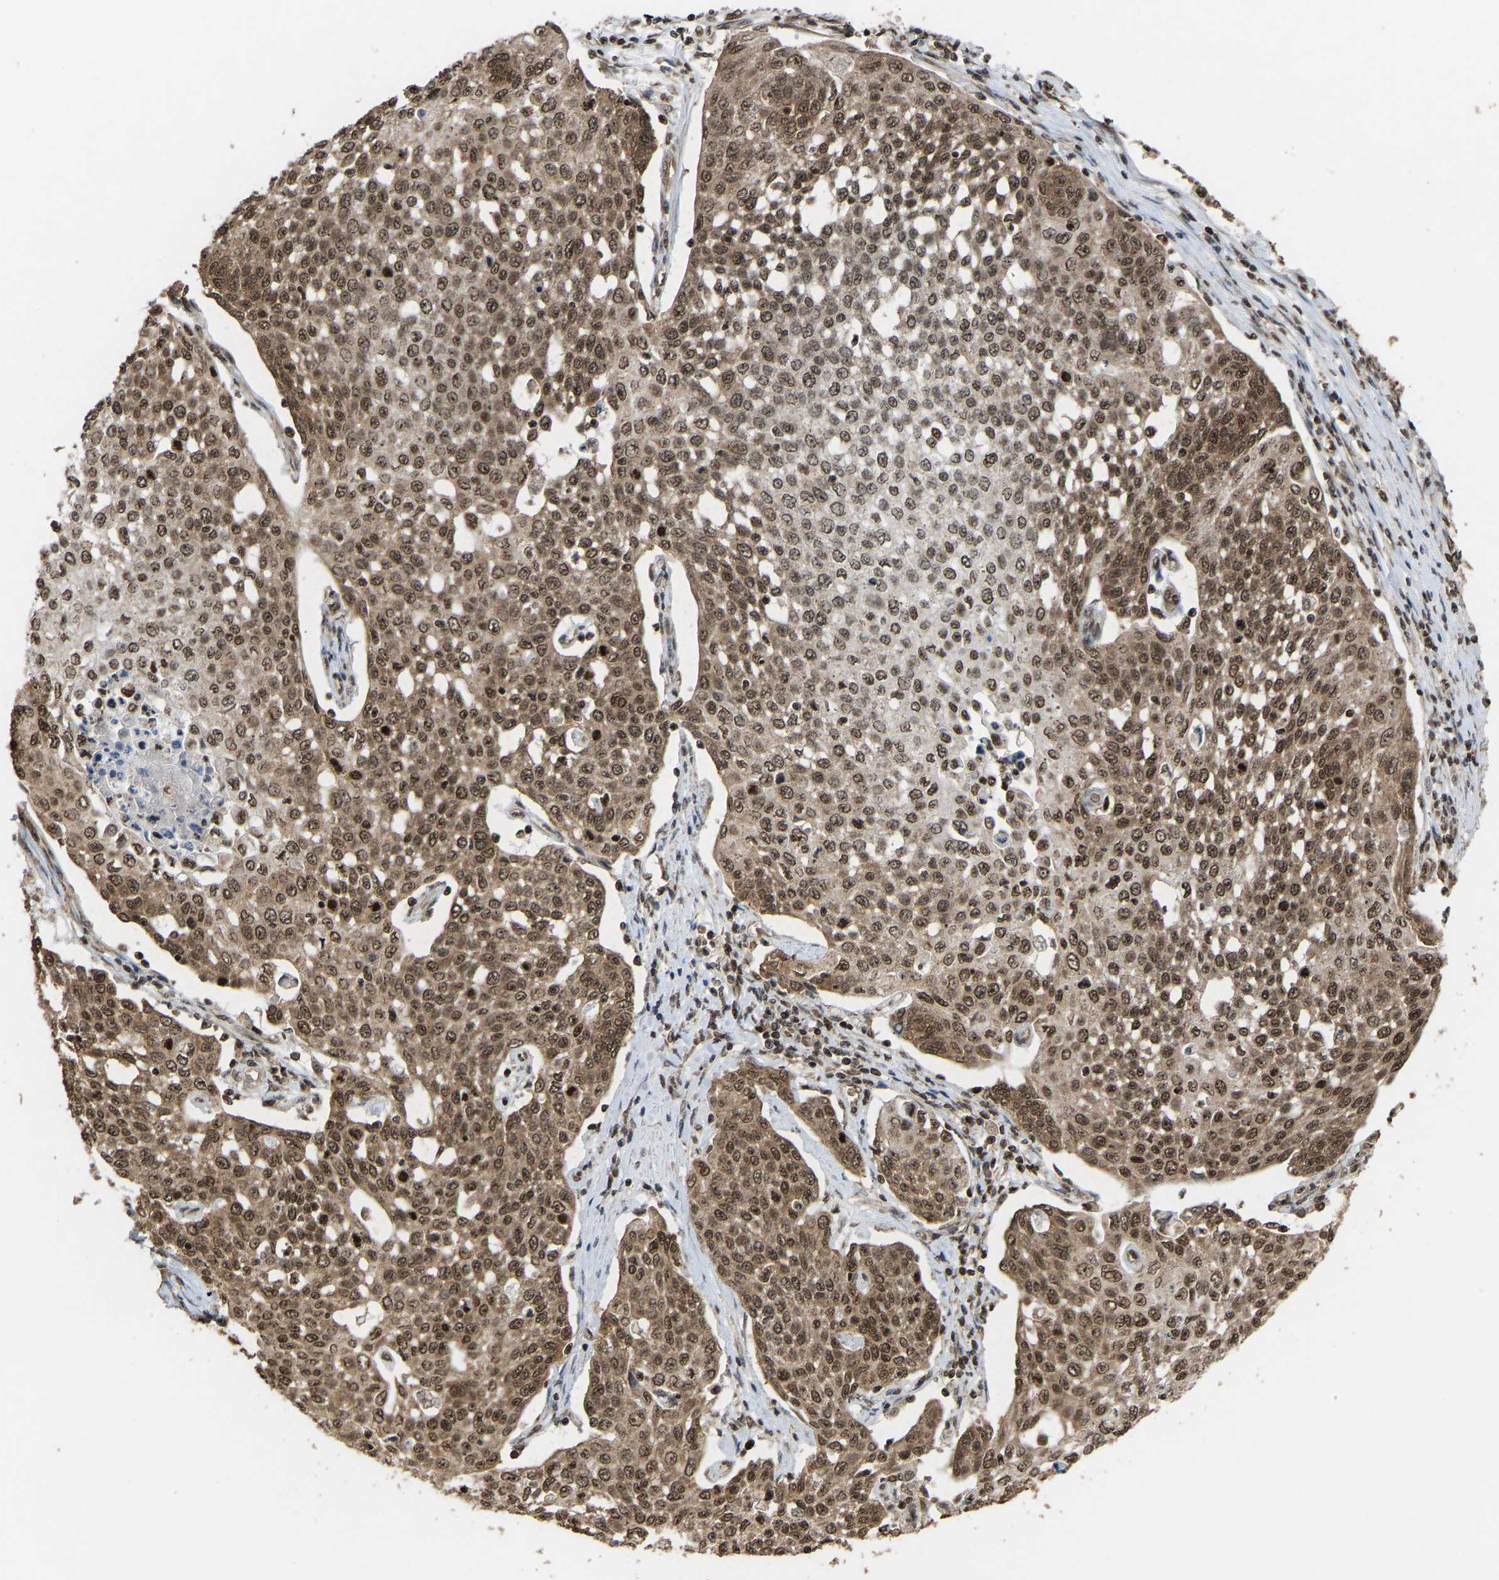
{"staining": {"intensity": "moderate", "quantity": ">75%", "location": "cytoplasmic/membranous,nuclear"}, "tissue": "cervical cancer", "cell_type": "Tumor cells", "image_type": "cancer", "snomed": [{"axis": "morphology", "description": "Squamous cell carcinoma, NOS"}, {"axis": "topography", "description": "Cervix"}], "caption": "Moderate cytoplasmic/membranous and nuclear staining is seen in approximately >75% of tumor cells in squamous cell carcinoma (cervical).", "gene": "ALYREF", "patient": {"sex": "female", "age": 34}}